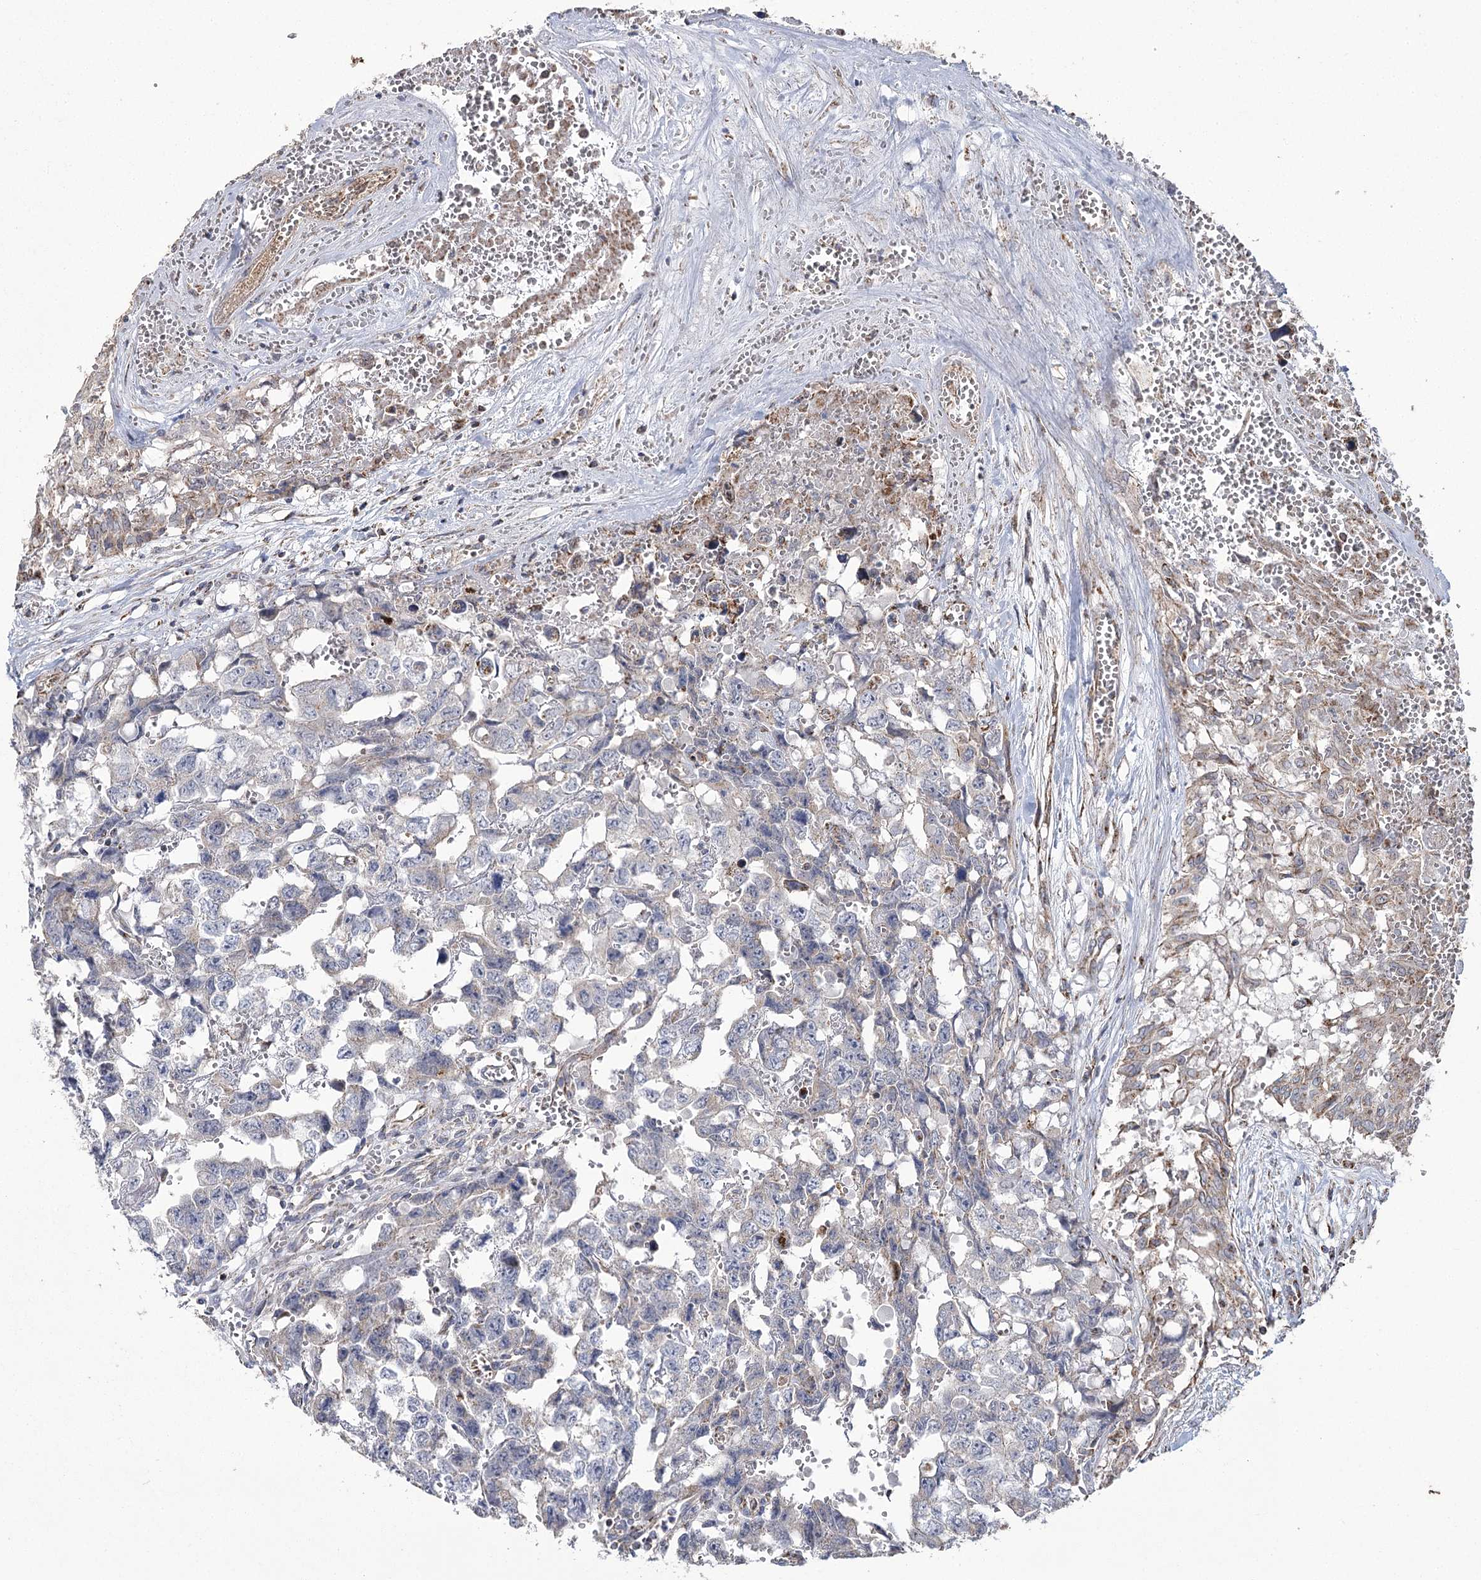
{"staining": {"intensity": "negative", "quantity": "none", "location": "none"}, "tissue": "testis cancer", "cell_type": "Tumor cells", "image_type": "cancer", "snomed": [{"axis": "morphology", "description": "Carcinoma, Embryonal, NOS"}, {"axis": "topography", "description": "Testis"}], "caption": "IHC photomicrograph of neoplastic tissue: testis cancer (embryonal carcinoma) stained with DAB (3,3'-diaminobenzidine) reveals no significant protein expression in tumor cells. Nuclei are stained in blue.", "gene": "RANBP3L", "patient": {"sex": "male", "age": 31}}